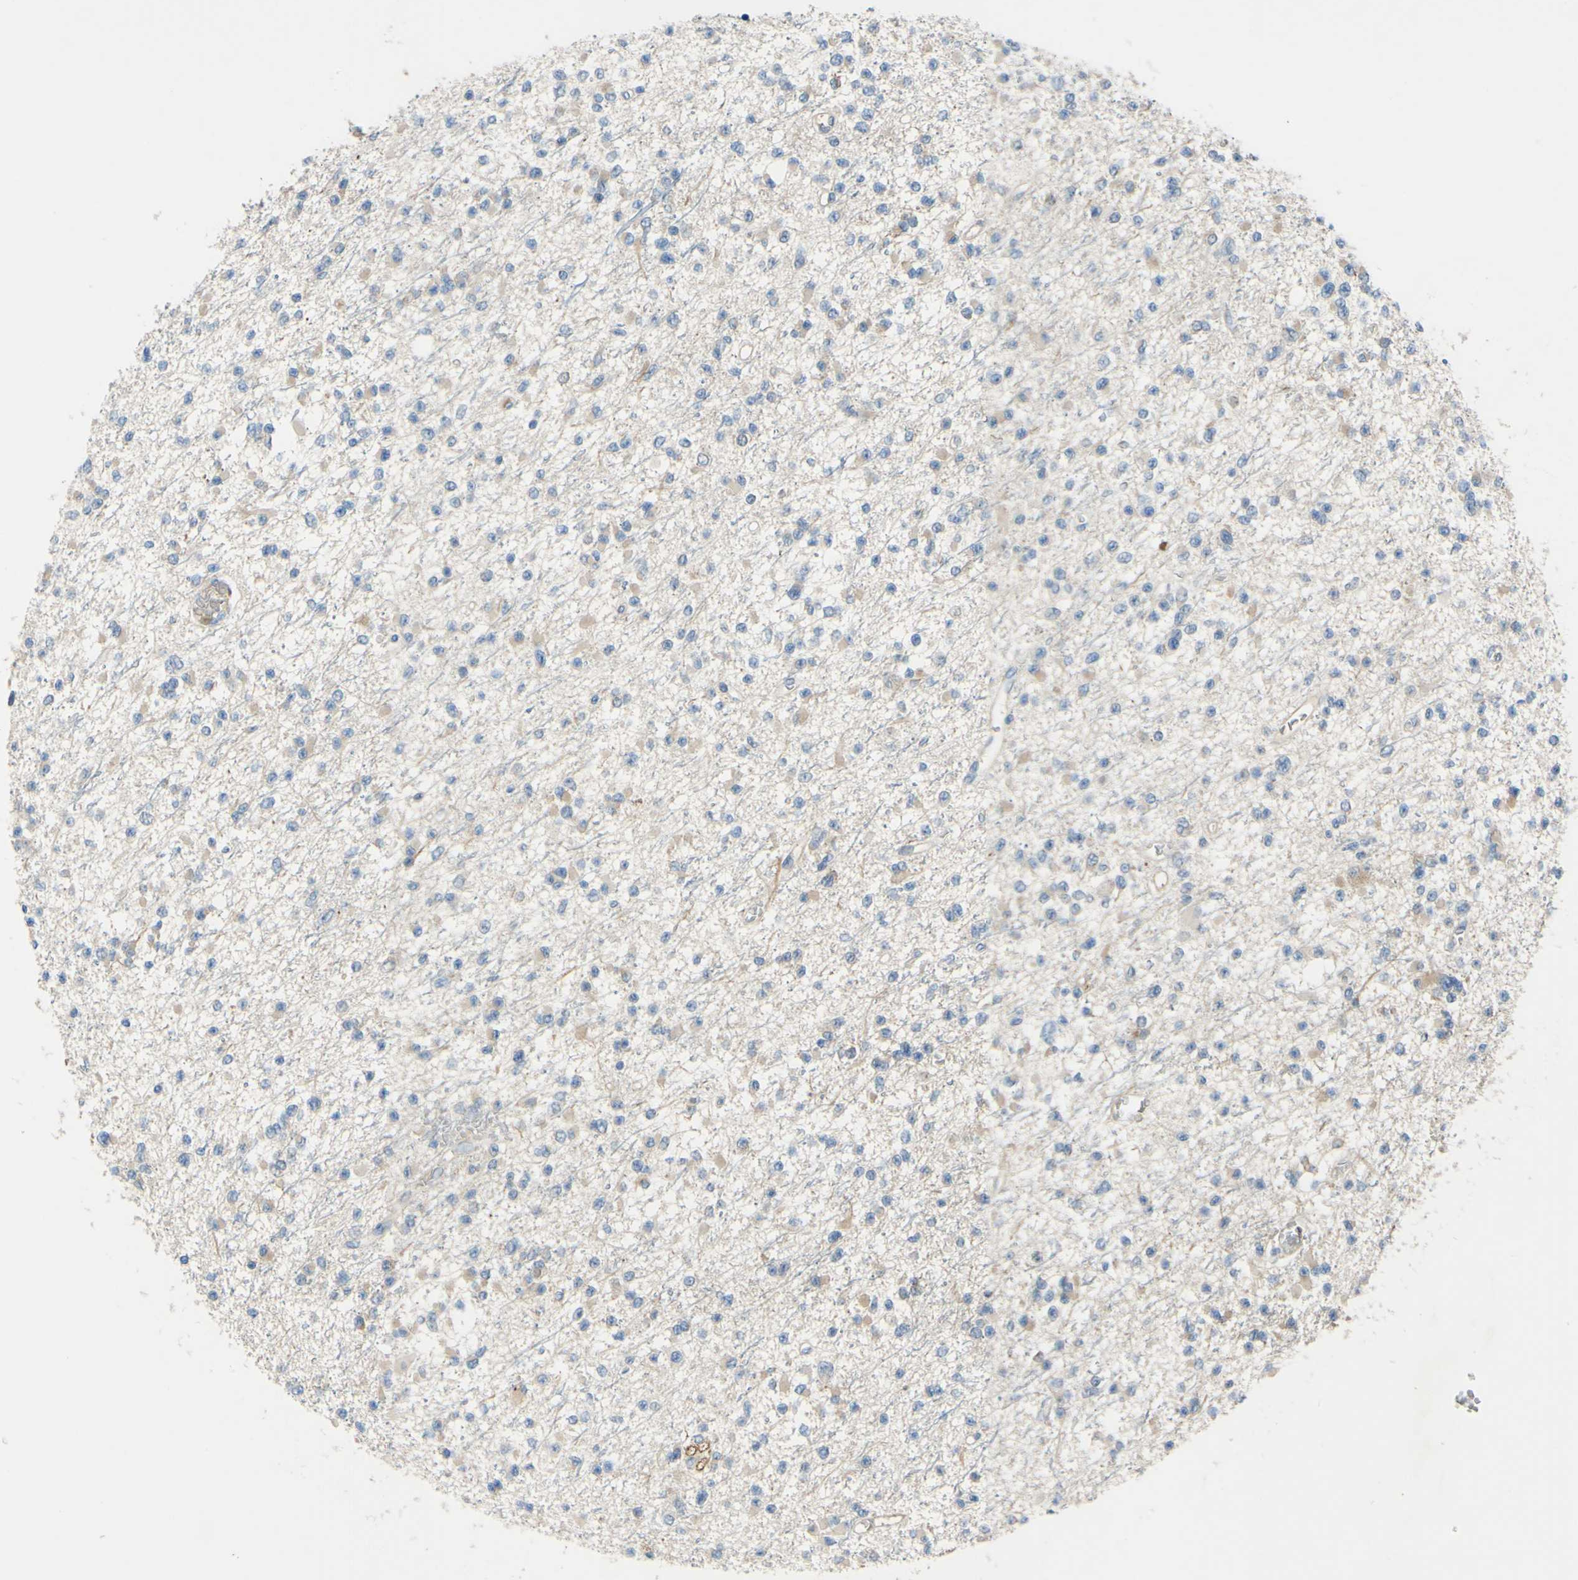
{"staining": {"intensity": "weak", "quantity": "<25%", "location": "cytoplasmic/membranous"}, "tissue": "glioma", "cell_type": "Tumor cells", "image_type": "cancer", "snomed": [{"axis": "morphology", "description": "Glioma, malignant, Low grade"}, {"axis": "topography", "description": "Brain"}], "caption": "A high-resolution histopathology image shows immunohistochemistry (IHC) staining of glioma, which demonstrates no significant positivity in tumor cells.", "gene": "ARHGAP1", "patient": {"sex": "female", "age": 22}}